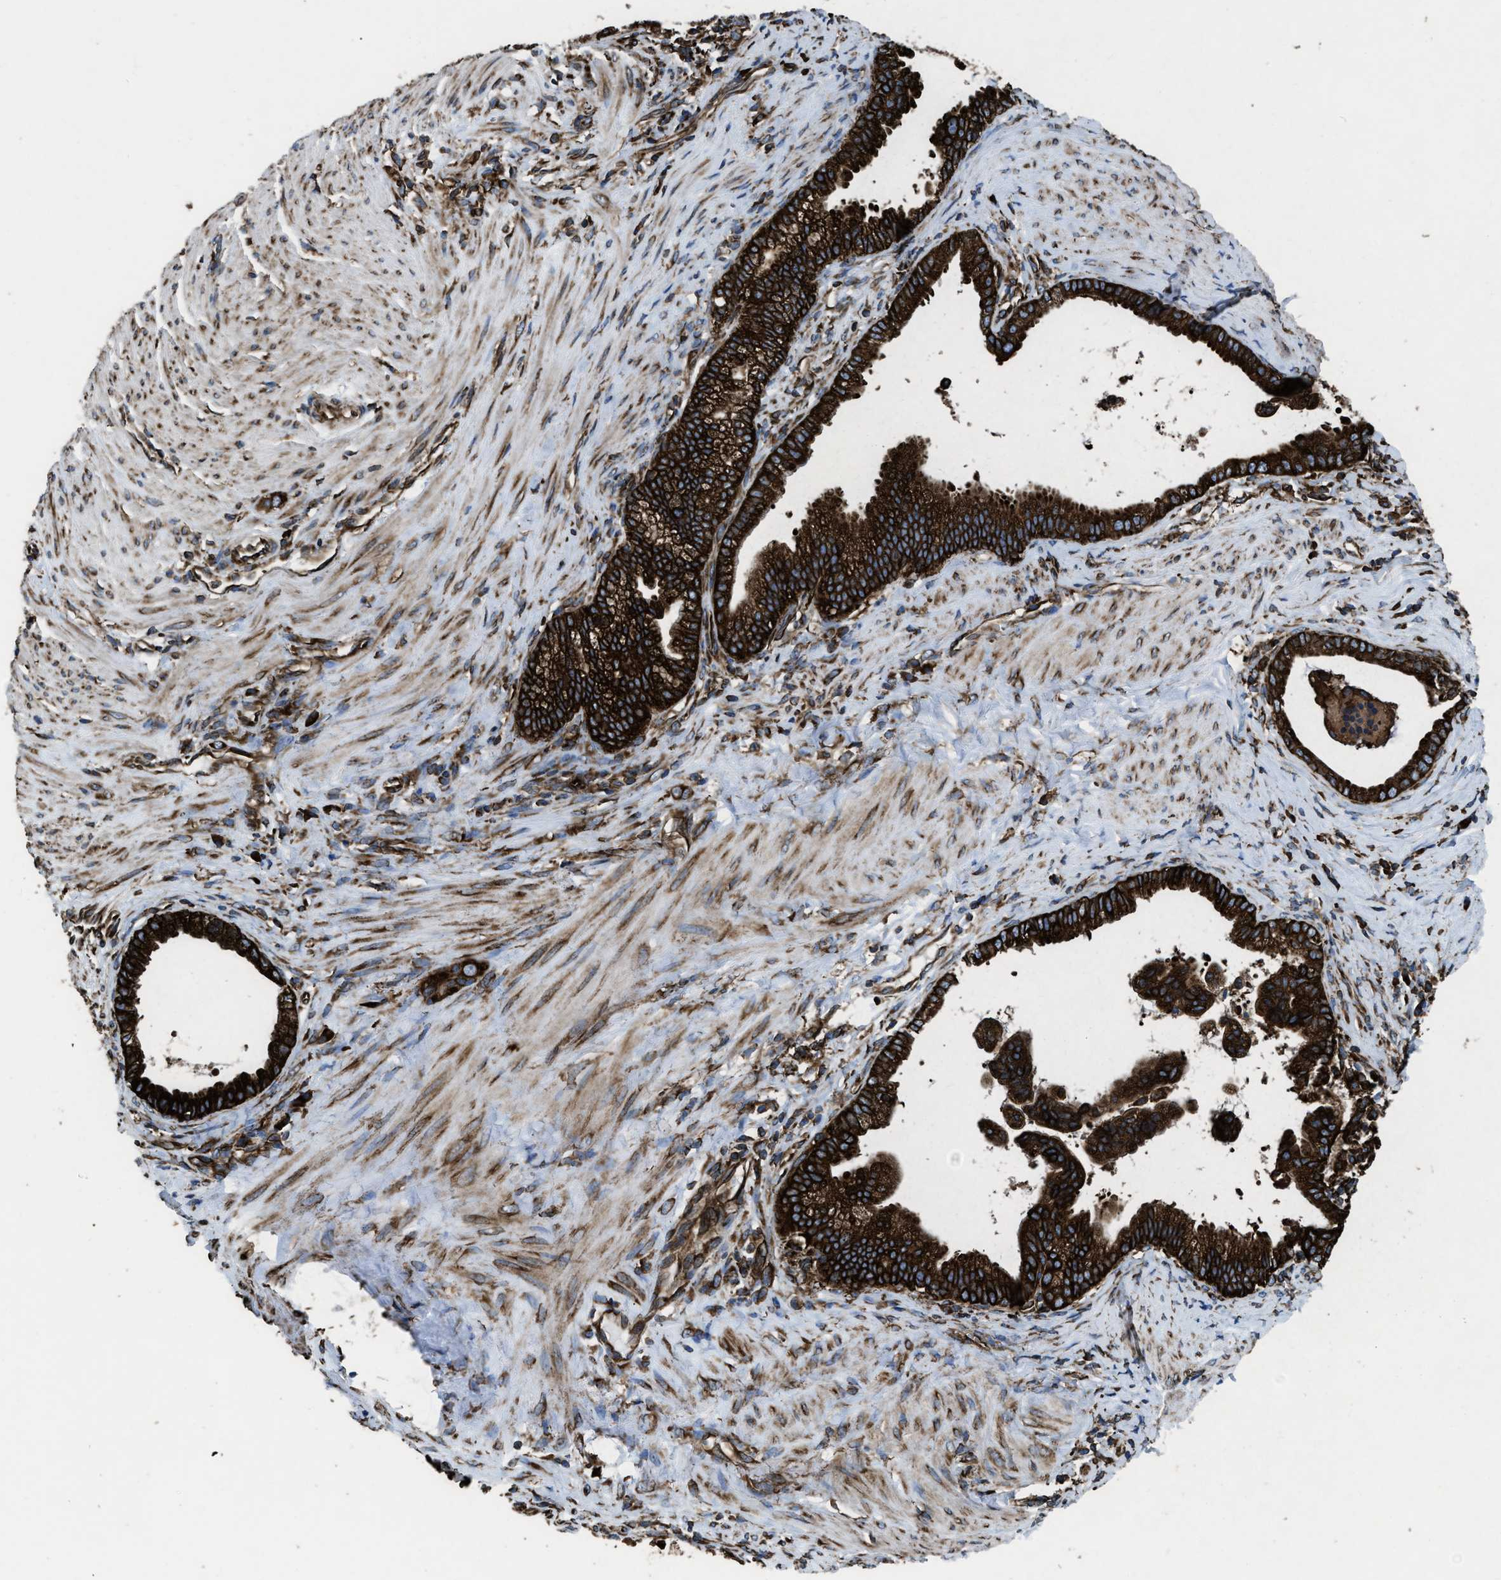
{"staining": {"intensity": "strong", "quantity": ">75%", "location": "cytoplasmic/membranous"}, "tissue": "pancreatic cancer", "cell_type": "Tumor cells", "image_type": "cancer", "snomed": [{"axis": "morphology", "description": "Adenocarcinoma, NOS"}, {"axis": "topography", "description": "Pancreas"}], "caption": "Immunohistochemistry (DAB) staining of human pancreatic cancer displays strong cytoplasmic/membranous protein staining in approximately >75% of tumor cells. The staining was performed using DAB (3,3'-diaminobenzidine), with brown indicating positive protein expression. Nuclei are stained blue with hematoxylin.", "gene": "CAPRIN1", "patient": {"sex": "male", "age": 69}}